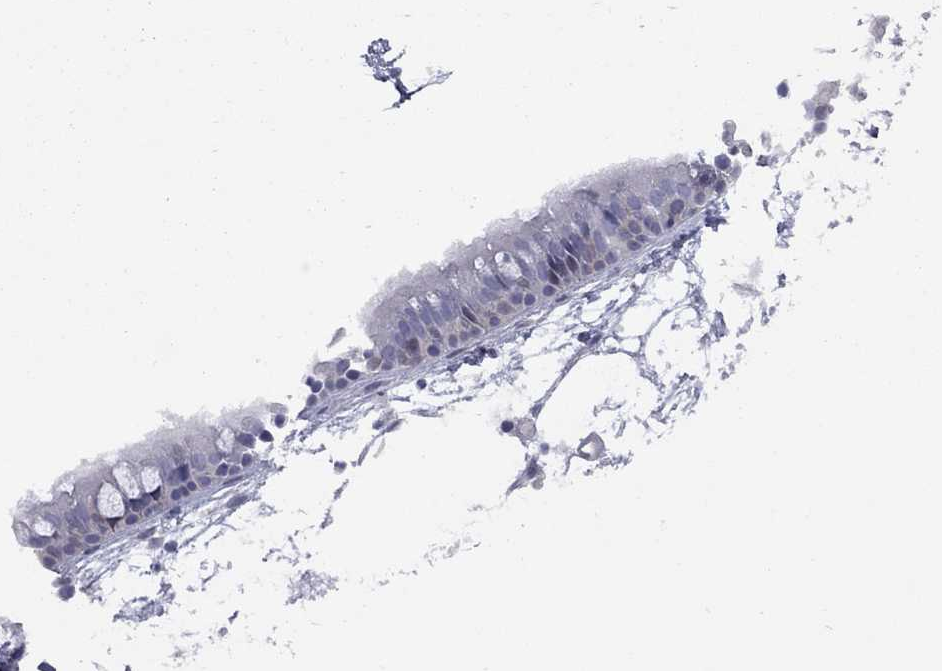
{"staining": {"intensity": "negative", "quantity": "none", "location": "none"}, "tissue": "nasopharynx", "cell_type": "Respiratory epithelial cells", "image_type": "normal", "snomed": [{"axis": "morphology", "description": "Normal tissue, NOS"}, {"axis": "topography", "description": "Nasopharynx"}], "caption": "Histopathology image shows no significant protein staining in respiratory epithelial cells of unremarkable nasopharynx.", "gene": "CTNNBIP1", "patient": {"sex": "male", "age": 31}}